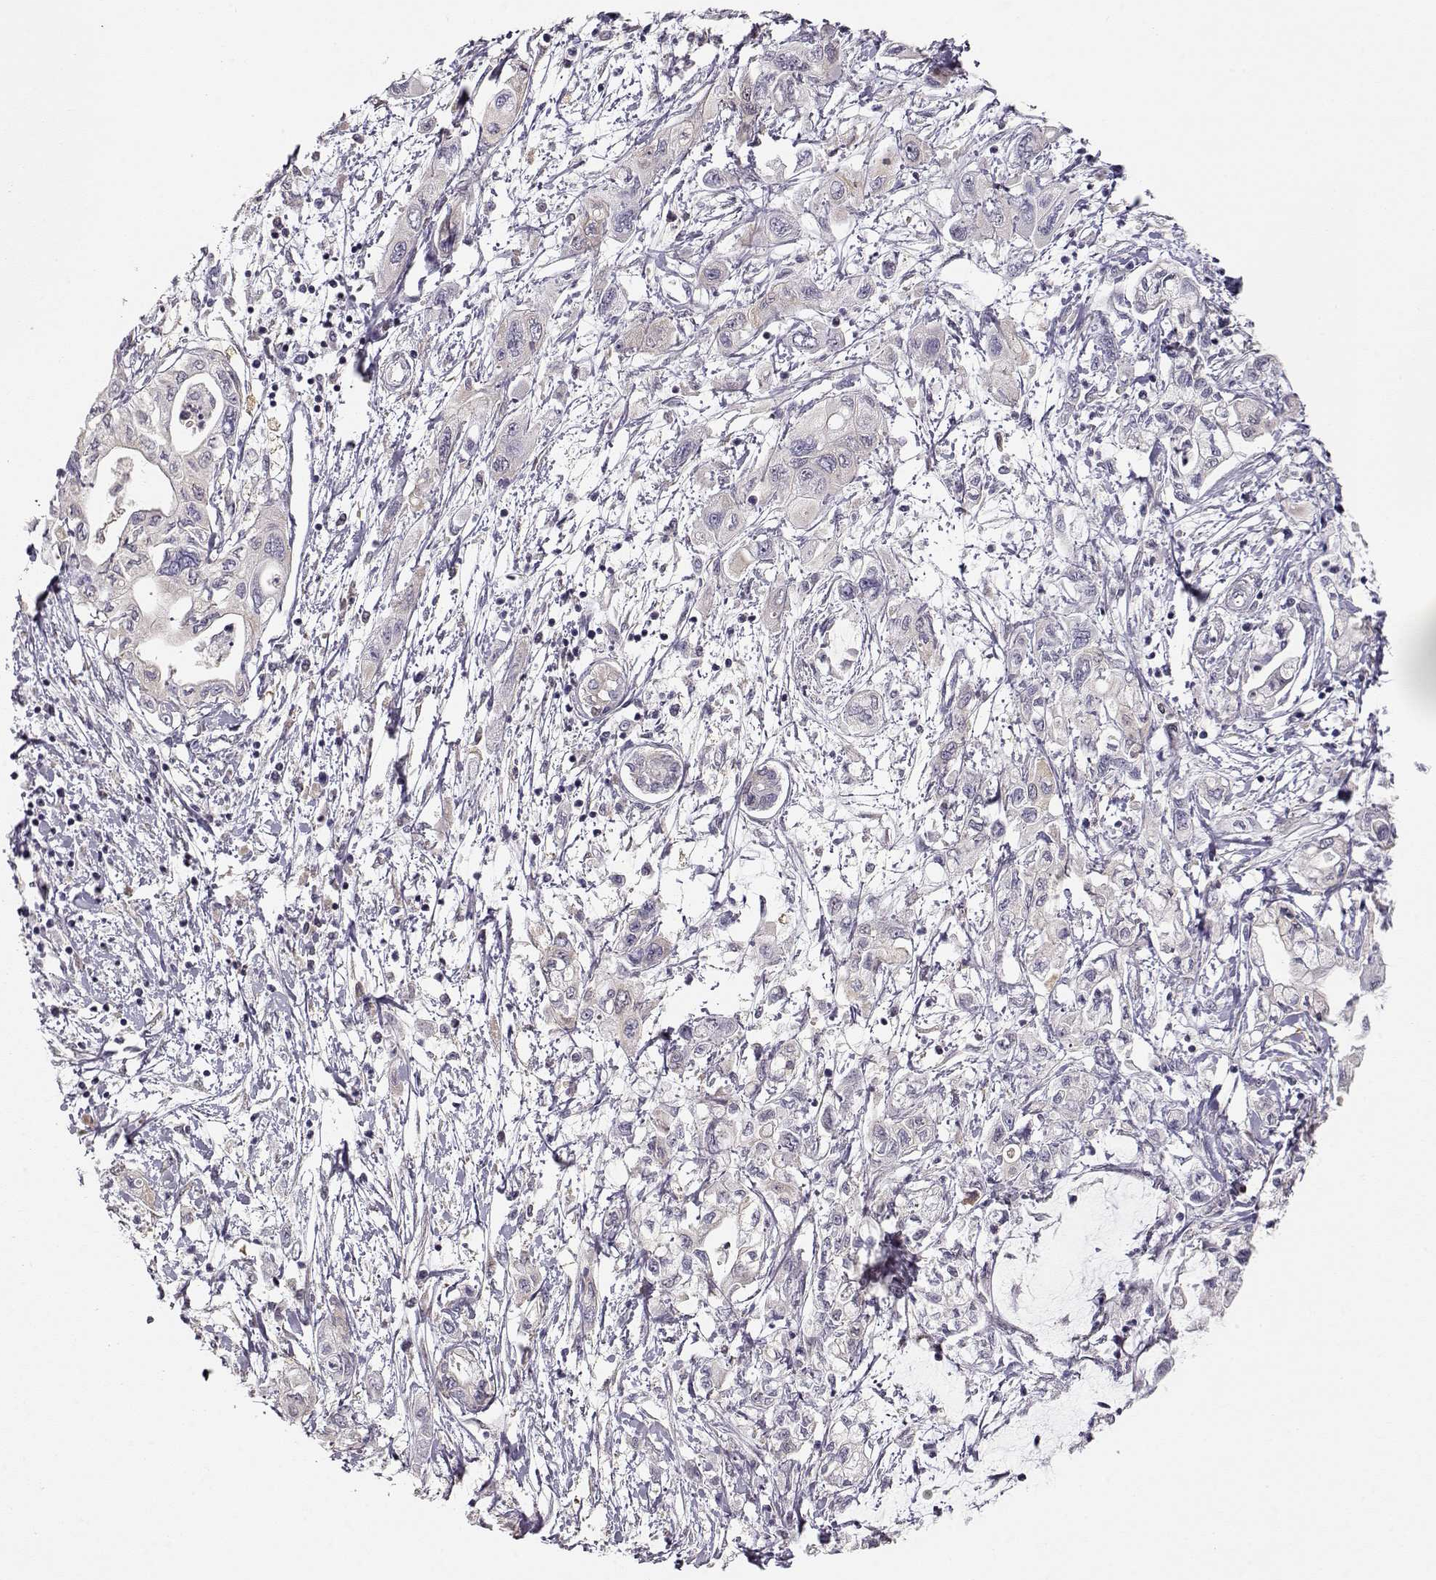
{"staining": {"intensity": "negative", "quantity": "none", "location": "none"}, "tissue": "pancreatic cancer", "cell_type": "Tumor cells", "image_type": "cancer", "snomed": [{"axis": "morphology", "description": "Adenocarcinoma, NOS"}, {"axis": "topography", "description": "Pancreas"}], "caption": "An image of pancreatic cancer stained for a protein shows no brown staining in tumor cells.", "gene": "TEPP", "patient": {"sex": "male", "age": 54}}